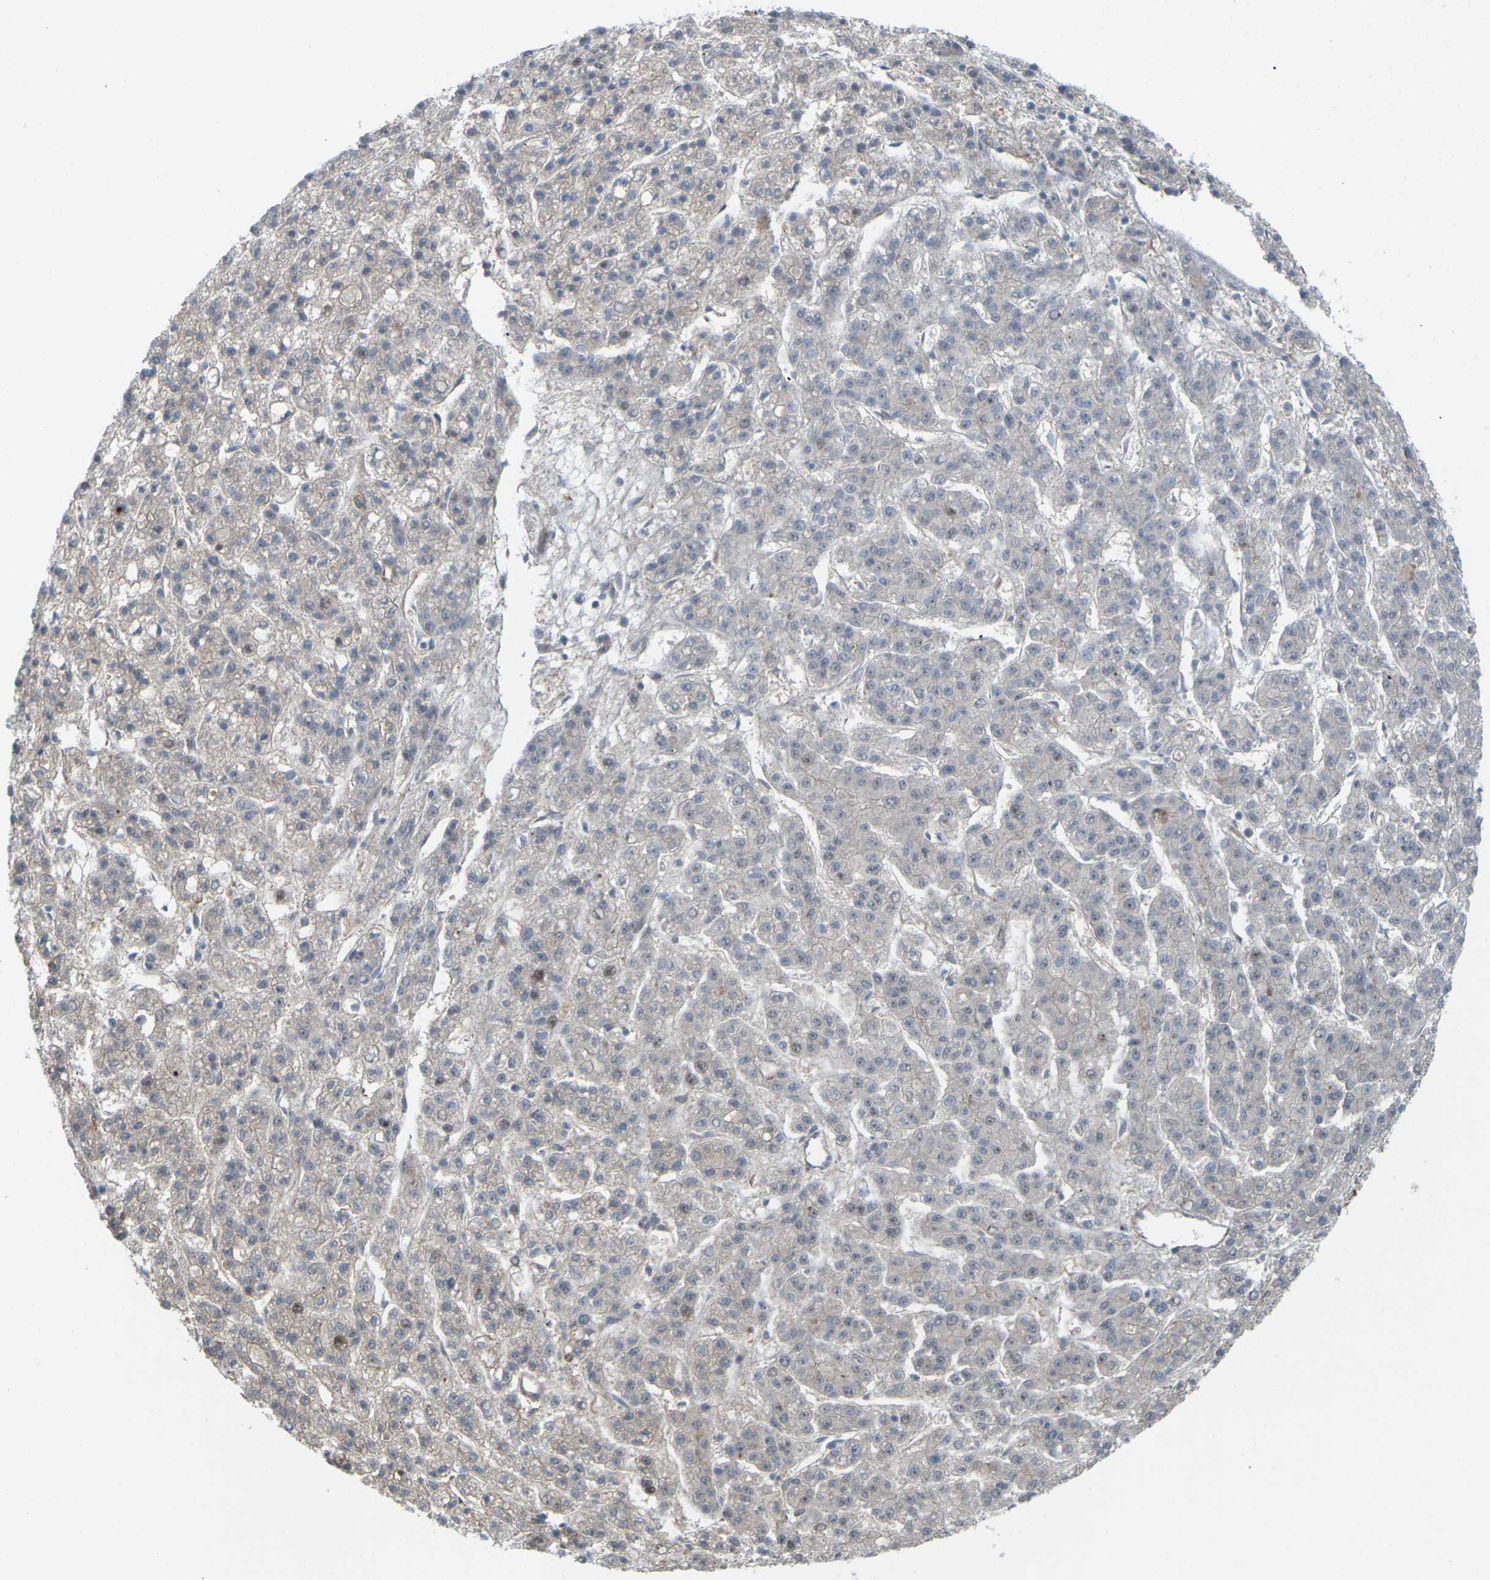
{"staining": {"intensity": "moderate", "quantity": "<25%", "location": "cytoplasmic/membranous,nuclear"}, "tissue": "liver cancer", "cell_type": "Tumor cells", "image_type": "cancer", "snomed": [{"axis": "morphology", "description": "Carcinoma, Hepatocellular, NOS"}, {"axis": "topography", "description": "Liver"}], "caption": "Liver cancer (hepatocellular carcinoma) stained with a brown dye demonstrates moderate cytoplasmic/membranous and nuclear positive expression in approximately <25% of tumor cells.", "gene": "ROBO1", "patient": {"sex": "male", "age": 70}}